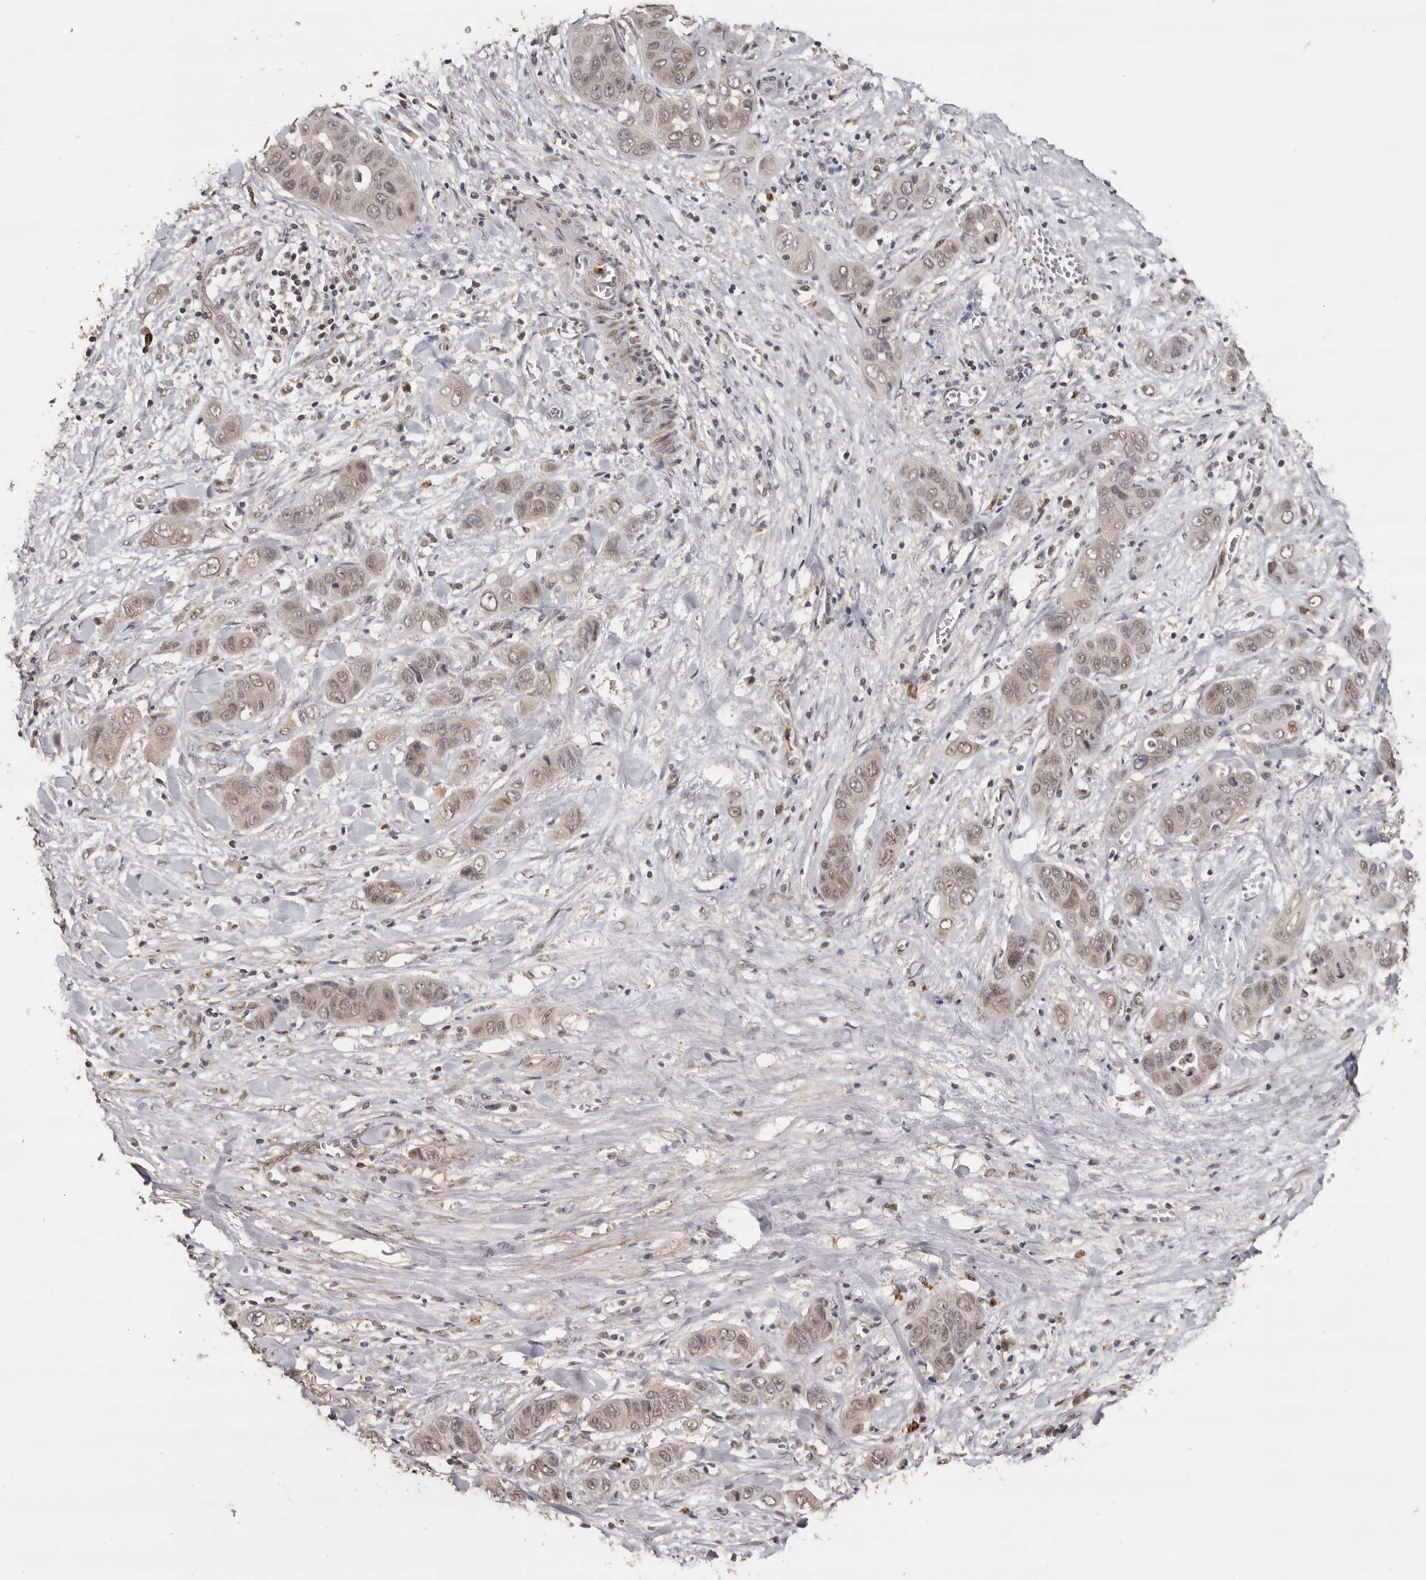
{"staining": {"intensity": "weak", "quantity": ">75%", "location": "cytoplasmic/membranous,nuclear"}, "tissue": "liver cancer", "cell_type": "Tumor cells", "image_type": "cancer", "snomed": [{"axis": "morphology", "description": "Cholangiocarcinoma"}, {"axis": "topography", "description": "Liver"}], "caption": "Liver cholangiocarcinoma stained with a brown dye shows weak cytoplasmic/membranous and nuclear positive positivity in about >75% of tumor cells.", "gene": "KIF2B", "patient": {"sex": "female", "age": 52}}